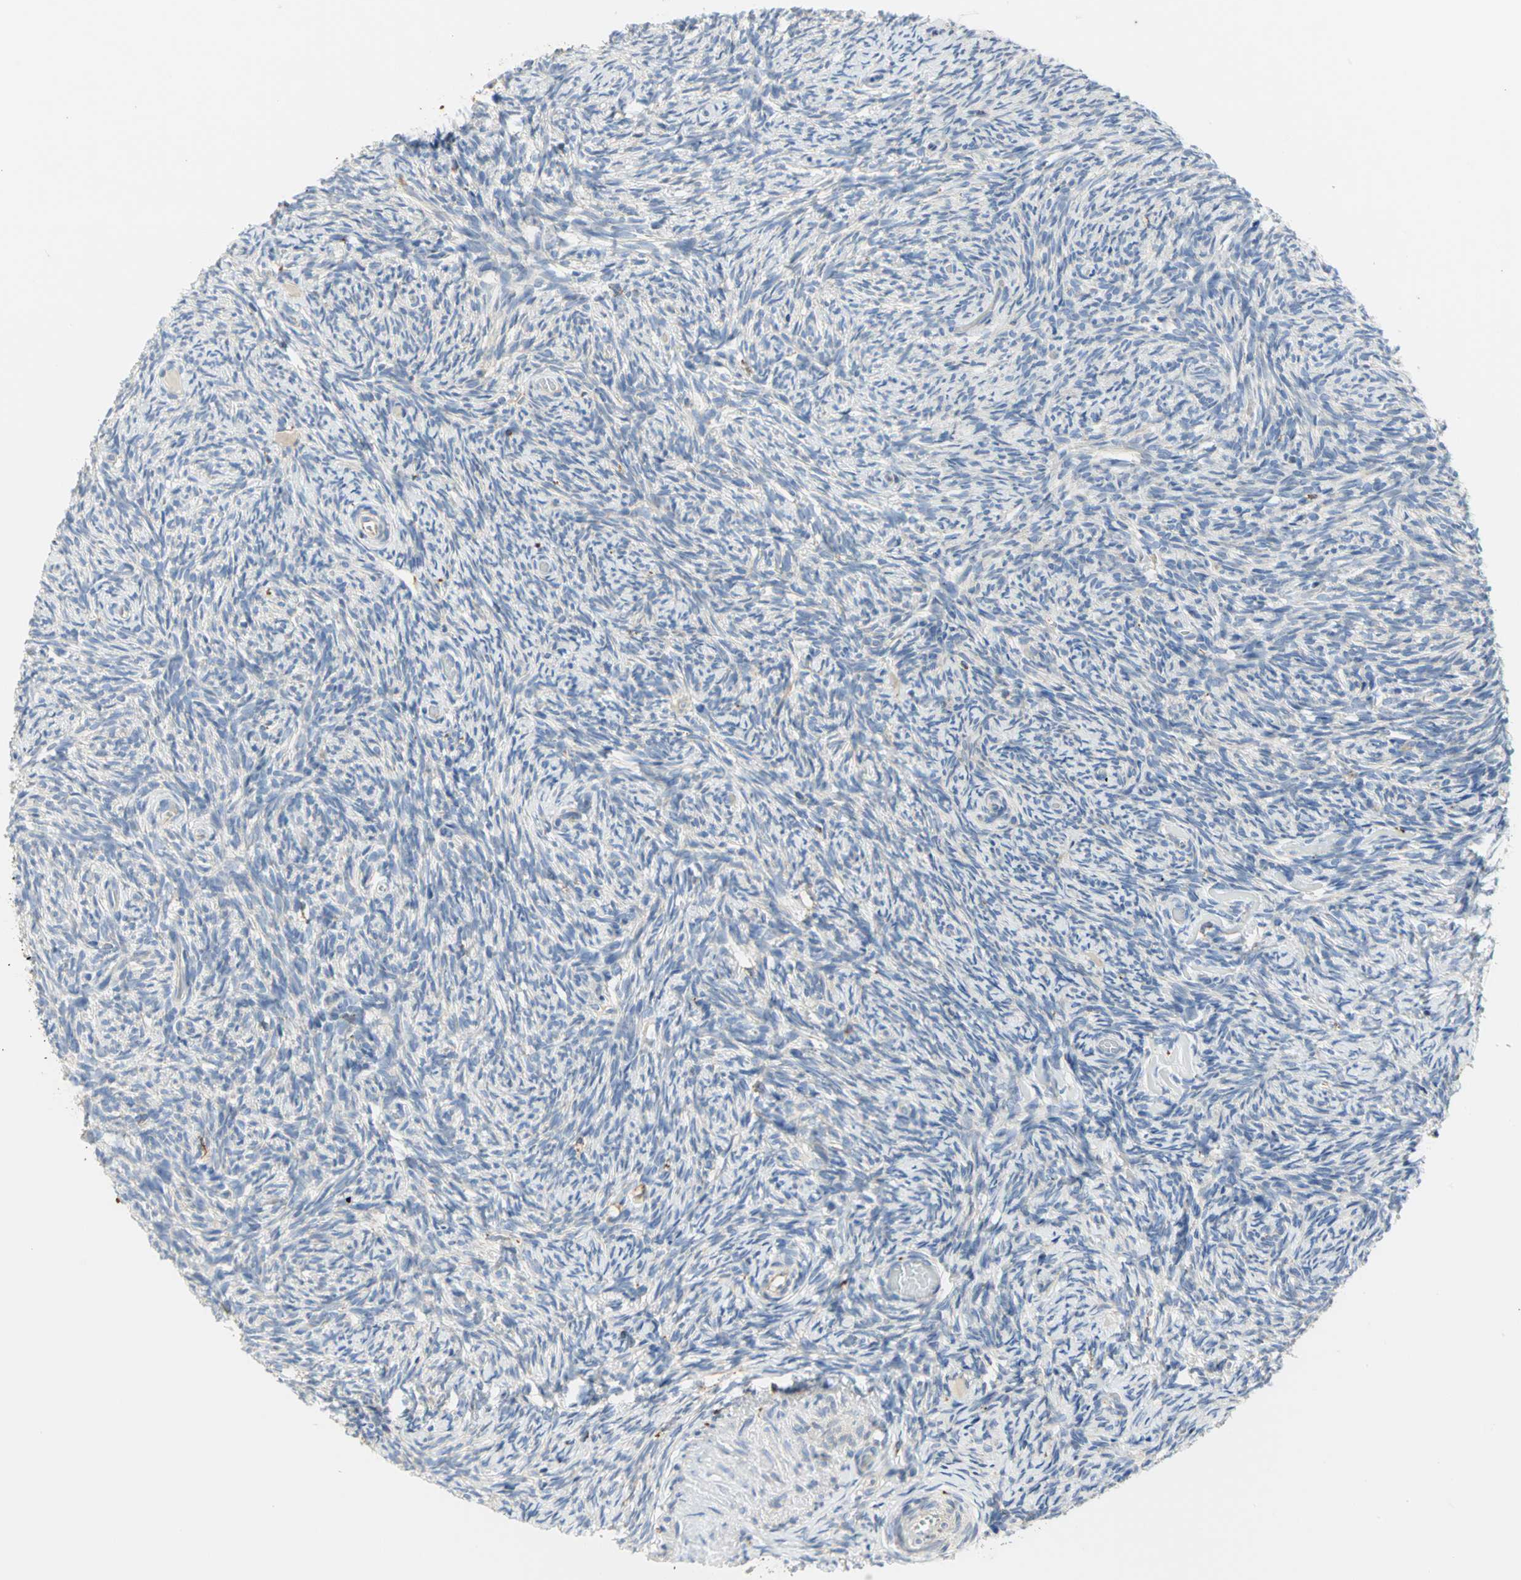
{"staining": {"intensity": "moderate", "quantity": ">75%", "location": "cytoplasmic/membranous"}, "tissue": "ovary", "cell_type": "Follicle cells", "image_type": "normal", "snomed": [{"axis": "morphology", "description": "Normal tissue, NOS"}, {"axis": "topography", "description": "Ovary"}], "caption": "A photomicrograph showing moderate cytoplasmic/membranous positivity in about >75% of follicle cells in normal ovary, as visualized by brown immunohistochemical staining.", "gene": "SDF2L1", "patient": {"sex": "female", "age": 60}}